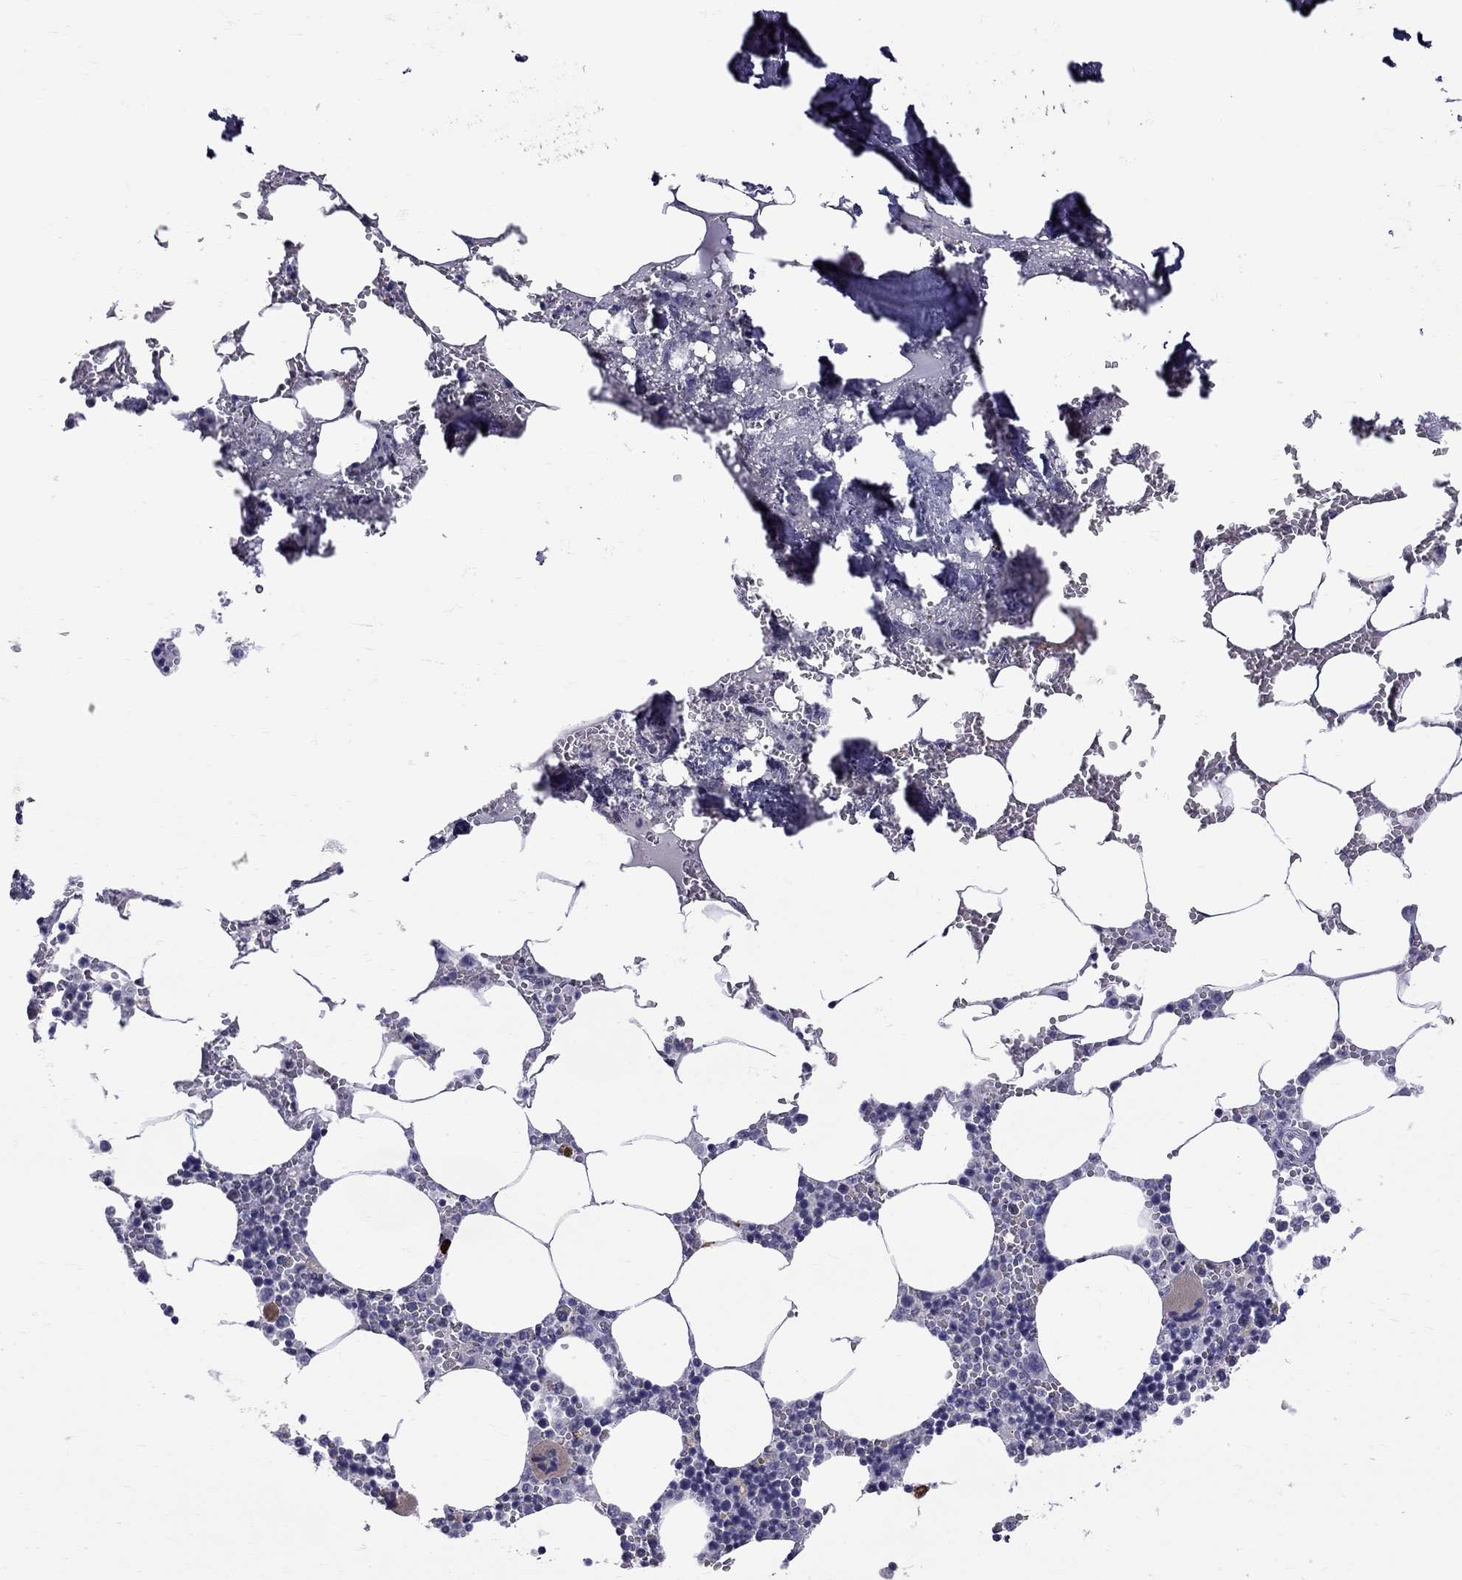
{"staining": {"intensity": "negative", "quantity": "none", "location": "none"}, "tissue": "bone marrow", "cell_type": "Hematopoietic cells", "image_type": "normal", "snomed": [{"axis": "morphology", "description": "Normal tissue, NOS"}, {"axis": "topography", "description": "Bone marrow"}], "caption": "Hematopoietic cells are negative for brown protein staining in benign bone marrow. Brightfield microscopy of IHC stained with DAB (3,3'-diaminobenzidine) (brown) and hematoxylin (blue), captured at high magnification.", "gene": "RTL9", "patient": {"sex": "male", "age": 54}}